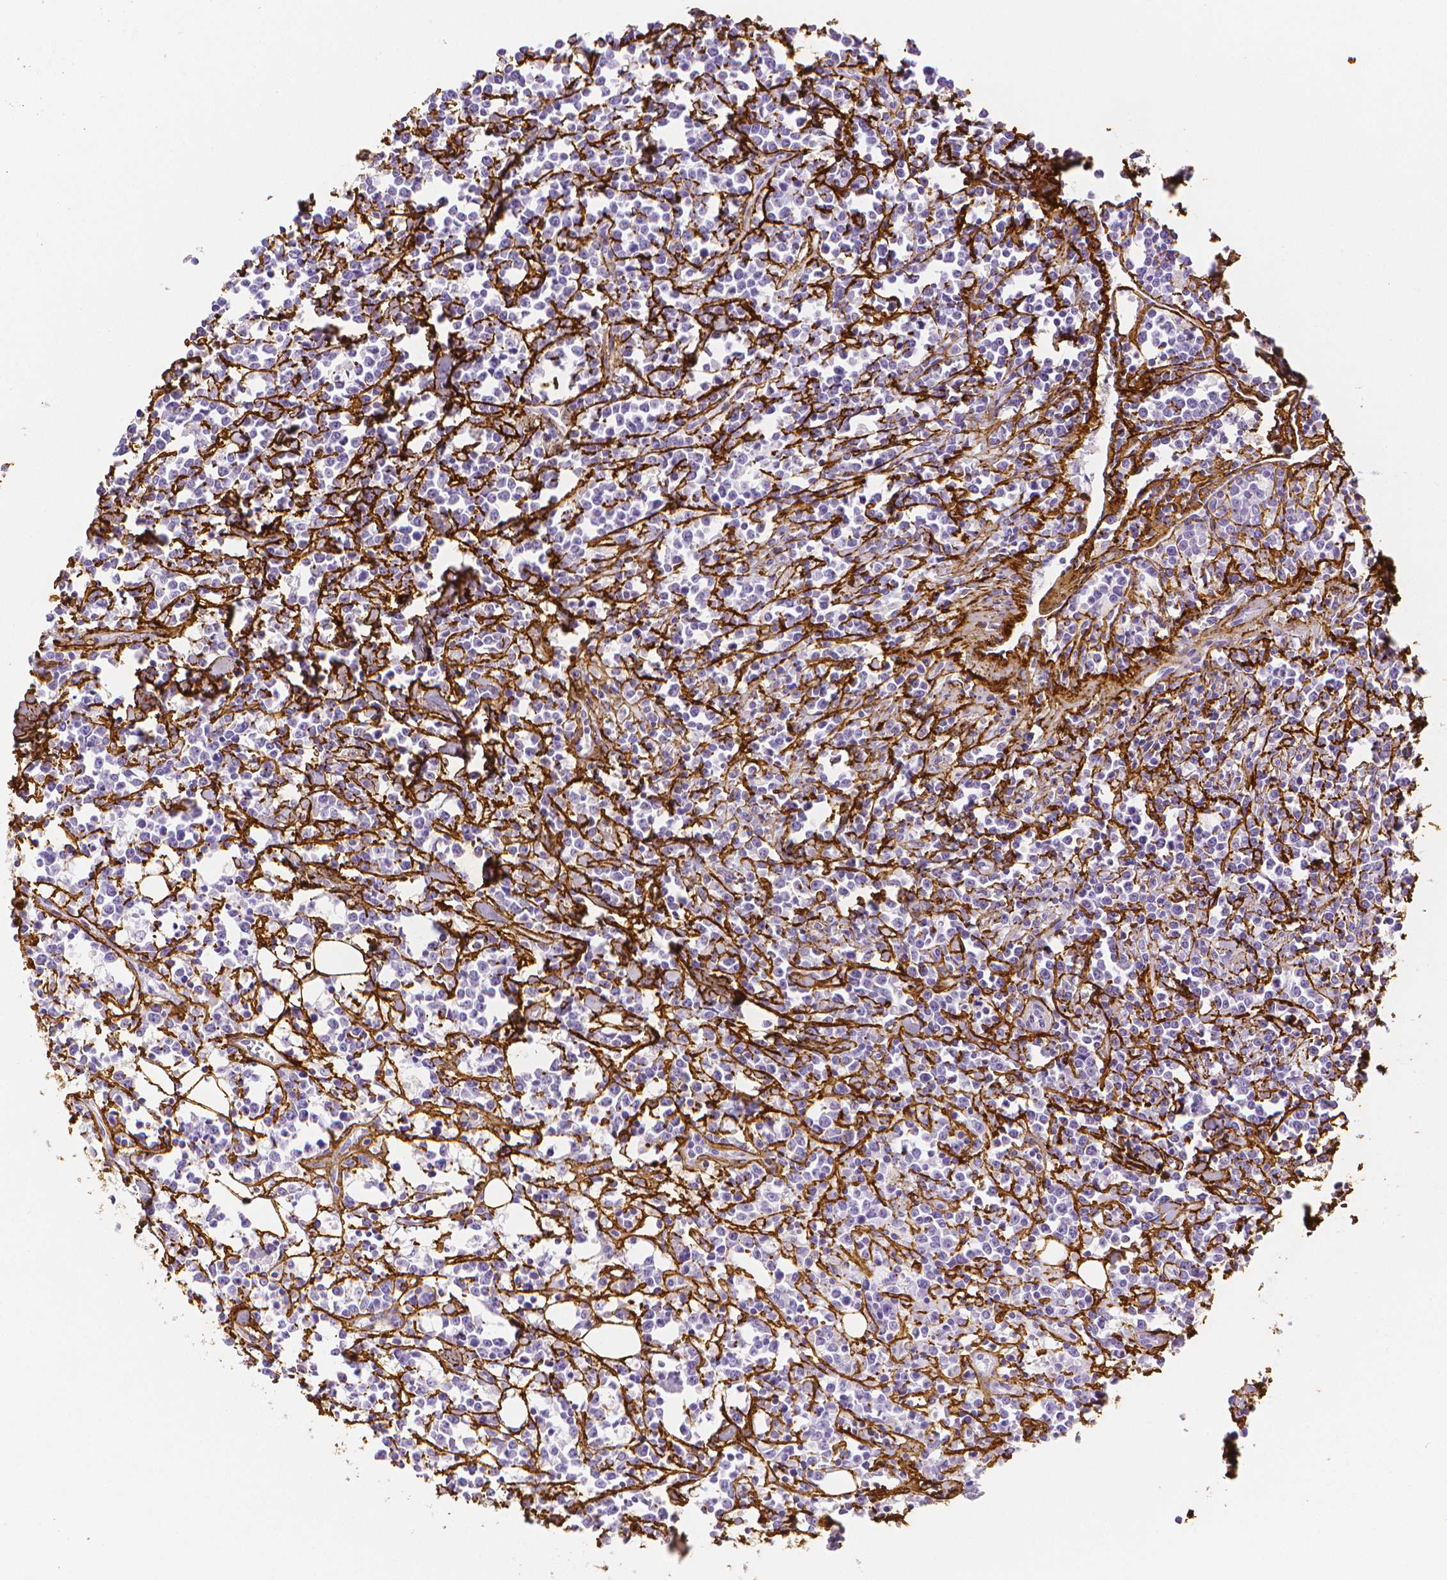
{"staining": {"intensity": "negative", "quantity": "none", "location": "none"}, "tissue": "lymphoma", "cell_type": "Tumor cells", "image_type": "cancer", "snomed": [{"axis": "morphology", "description": "Malignant lymphoma, non-Hodgkin's type, High grade"}, {"axis": "topography", "description": "Small intestine"}], "caption": "DAB (3,3'-diaminobenzidine) immunohistochemical staining of human malignant lymphoma, non-Hodgkin's type (high-grade) displays no significant staining in tumor cells.", "gene": "FBN1", "patient": {"sex": "female", "age": 56}}